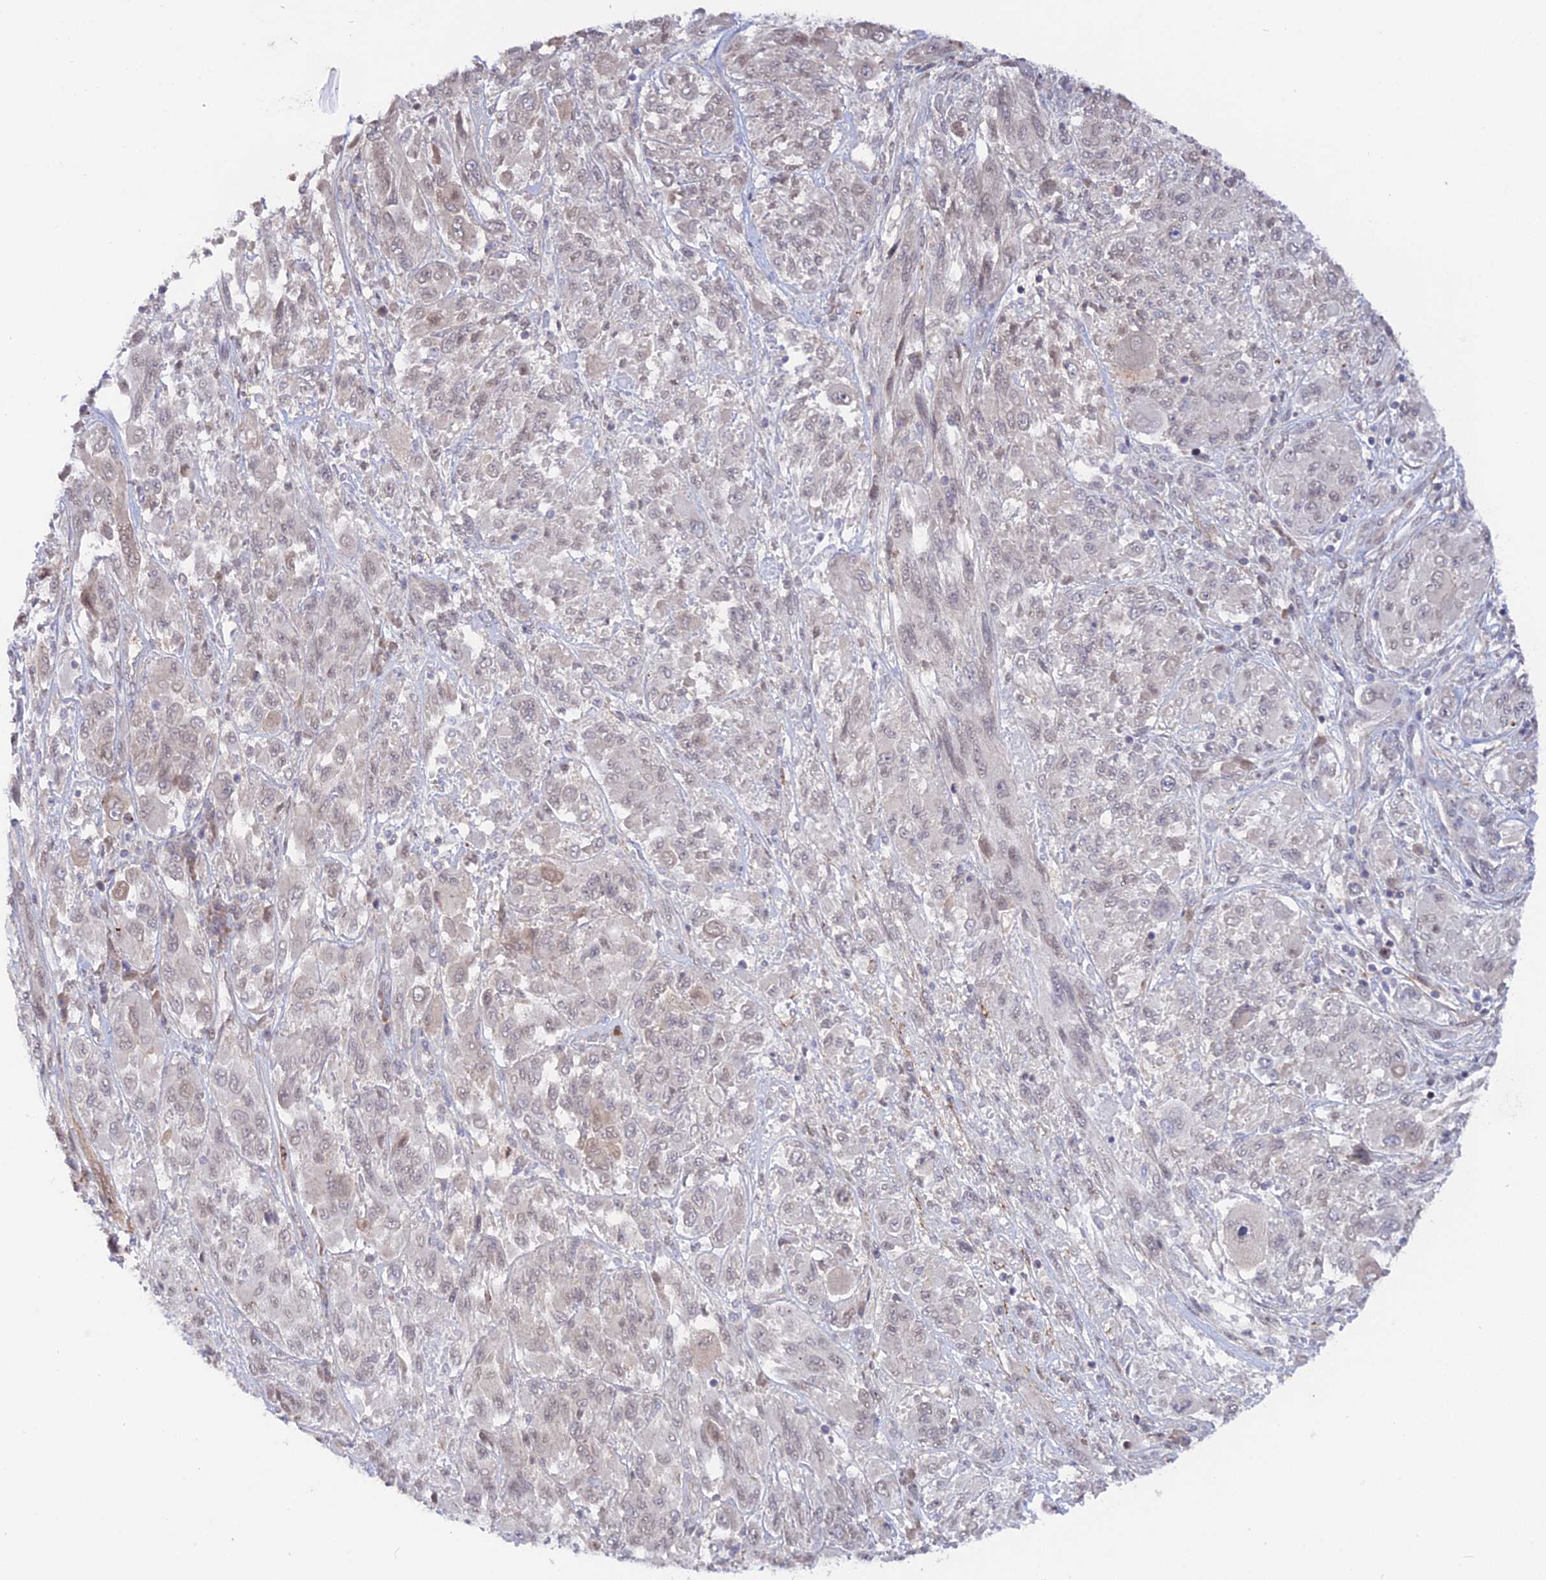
{"staining": {"intensity": "weak", "quantity": "25%-75%", "location": "nuclear"}, "tissue": "melanoma", "cell_type": "Tumor cells", "image_type": "cancer", "snomed": [{"axis": "morphology", "description": "Malignant melanoma, NOS"}, {"axis": "topography", "description": "Skin"}], "caption": "Immunohistochemistry (IHC) staining of malignant melanoma, which reveals low levels of weak nuclear positivity in approximately 25%-75% of tumor cells indicating weak nuclear protein staining. The staining was performed using DAB (3,3'-diaminobenzidine) (brown) for protein detection and nuclei were counterstained in hematoxylin (blue).", "gene": "CCDC154", "patient": {"sex": "female", "age": 91}}